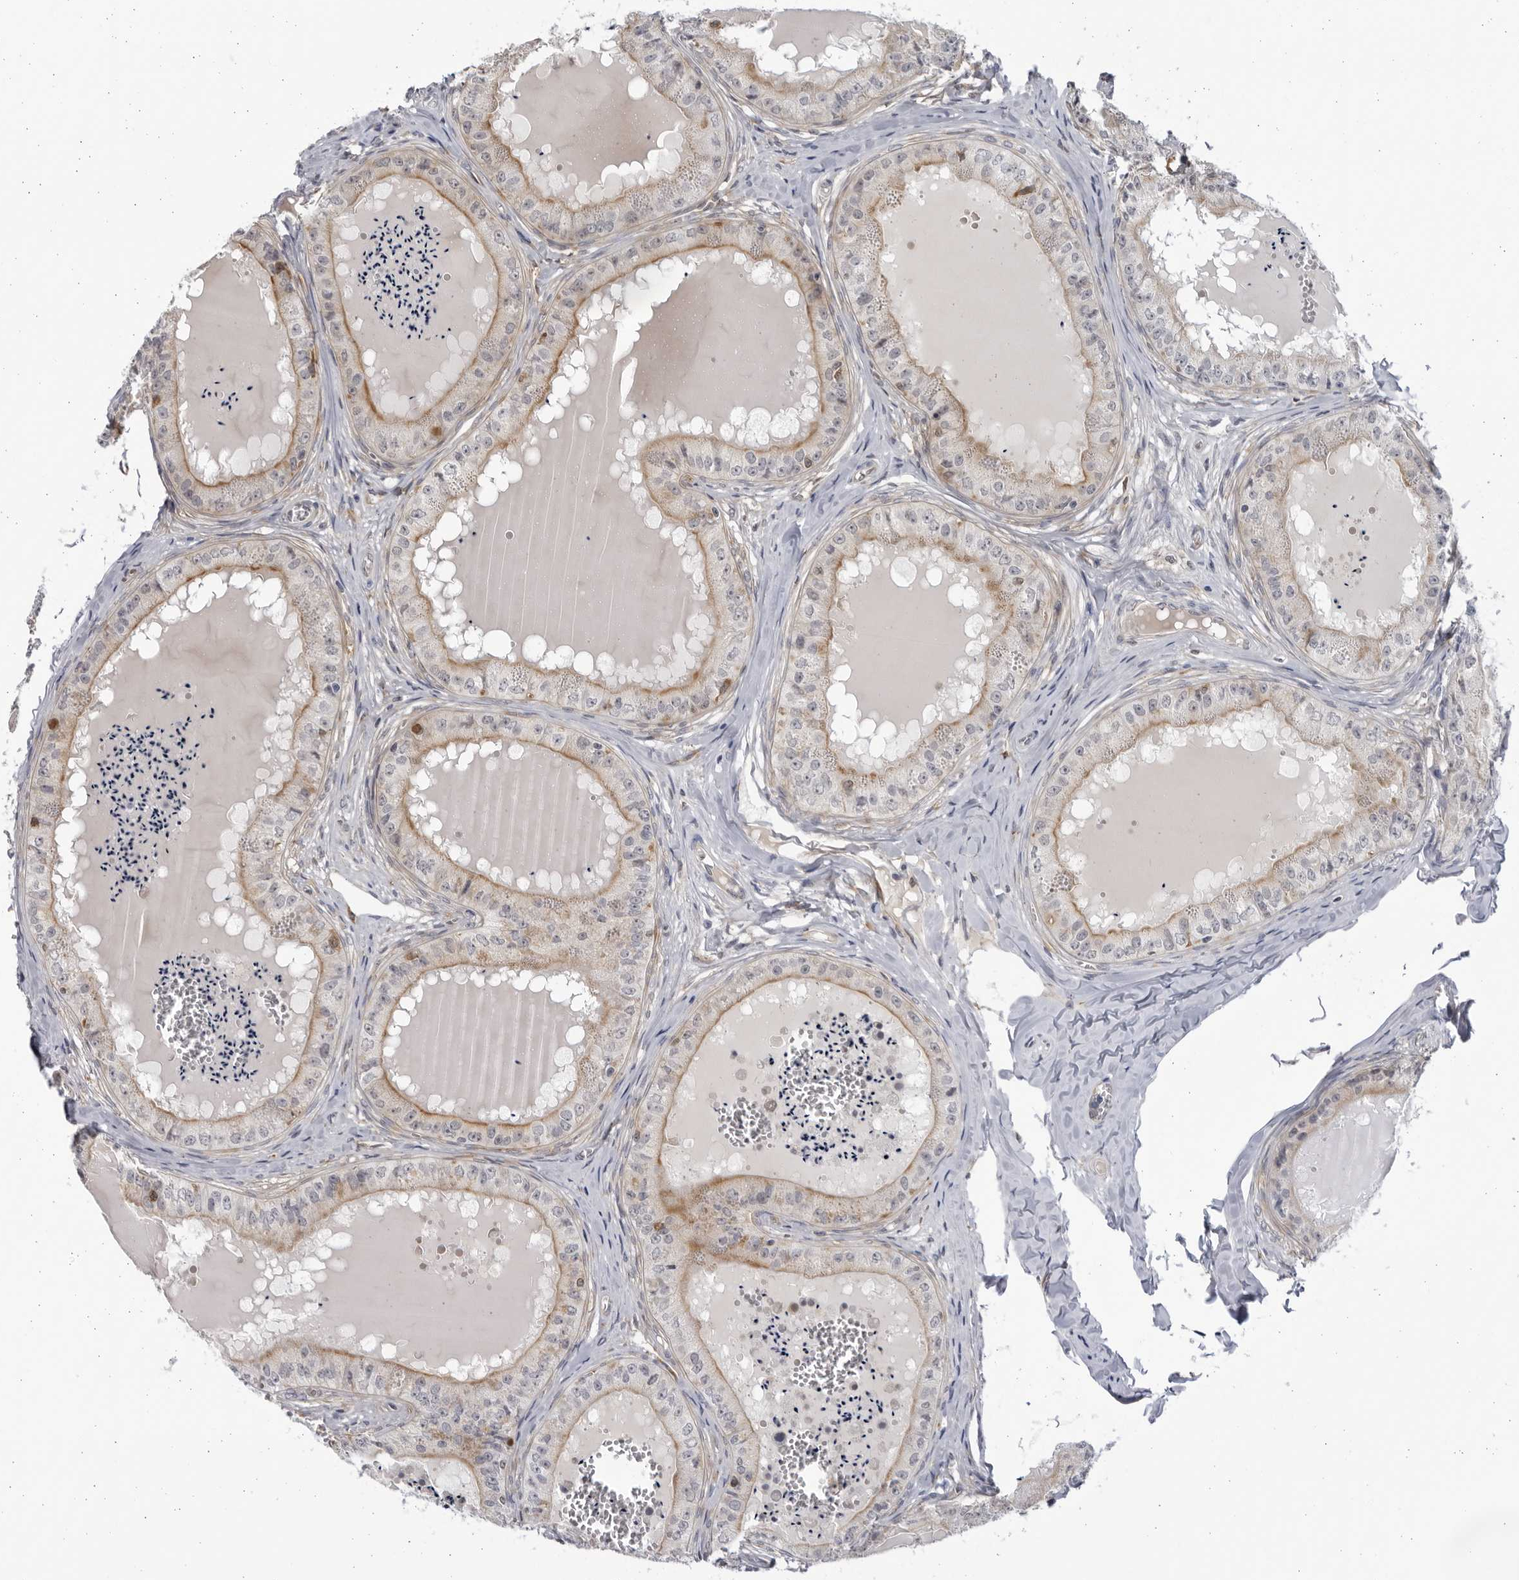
{"staining": {"intensity": "moderate", "quantity": "25%-75%", "location": "cytoplasmic/membranous"}, "tissue": "epididymis", "cell_type": "Glandular cells", "image_type": "normal", "snomed": [{"axis": "morphology", "description": "Normal tissue, NOS"}, {"axis": "topography", "description": "Epididymis"}], "caption": "An immunohistochemistry (IHC) image of benign tissue is shown. Protein staining in brown labels moderate cytoplasmic/membranous positivity in epididymis within glandular cells. The staining is performed using DAB brown chromogen to label protein expression. The nuclei are counter-stained blue using hematoxylin.", "gene": "BMP2K", "patient": {"sex": "male", "age": 31}}